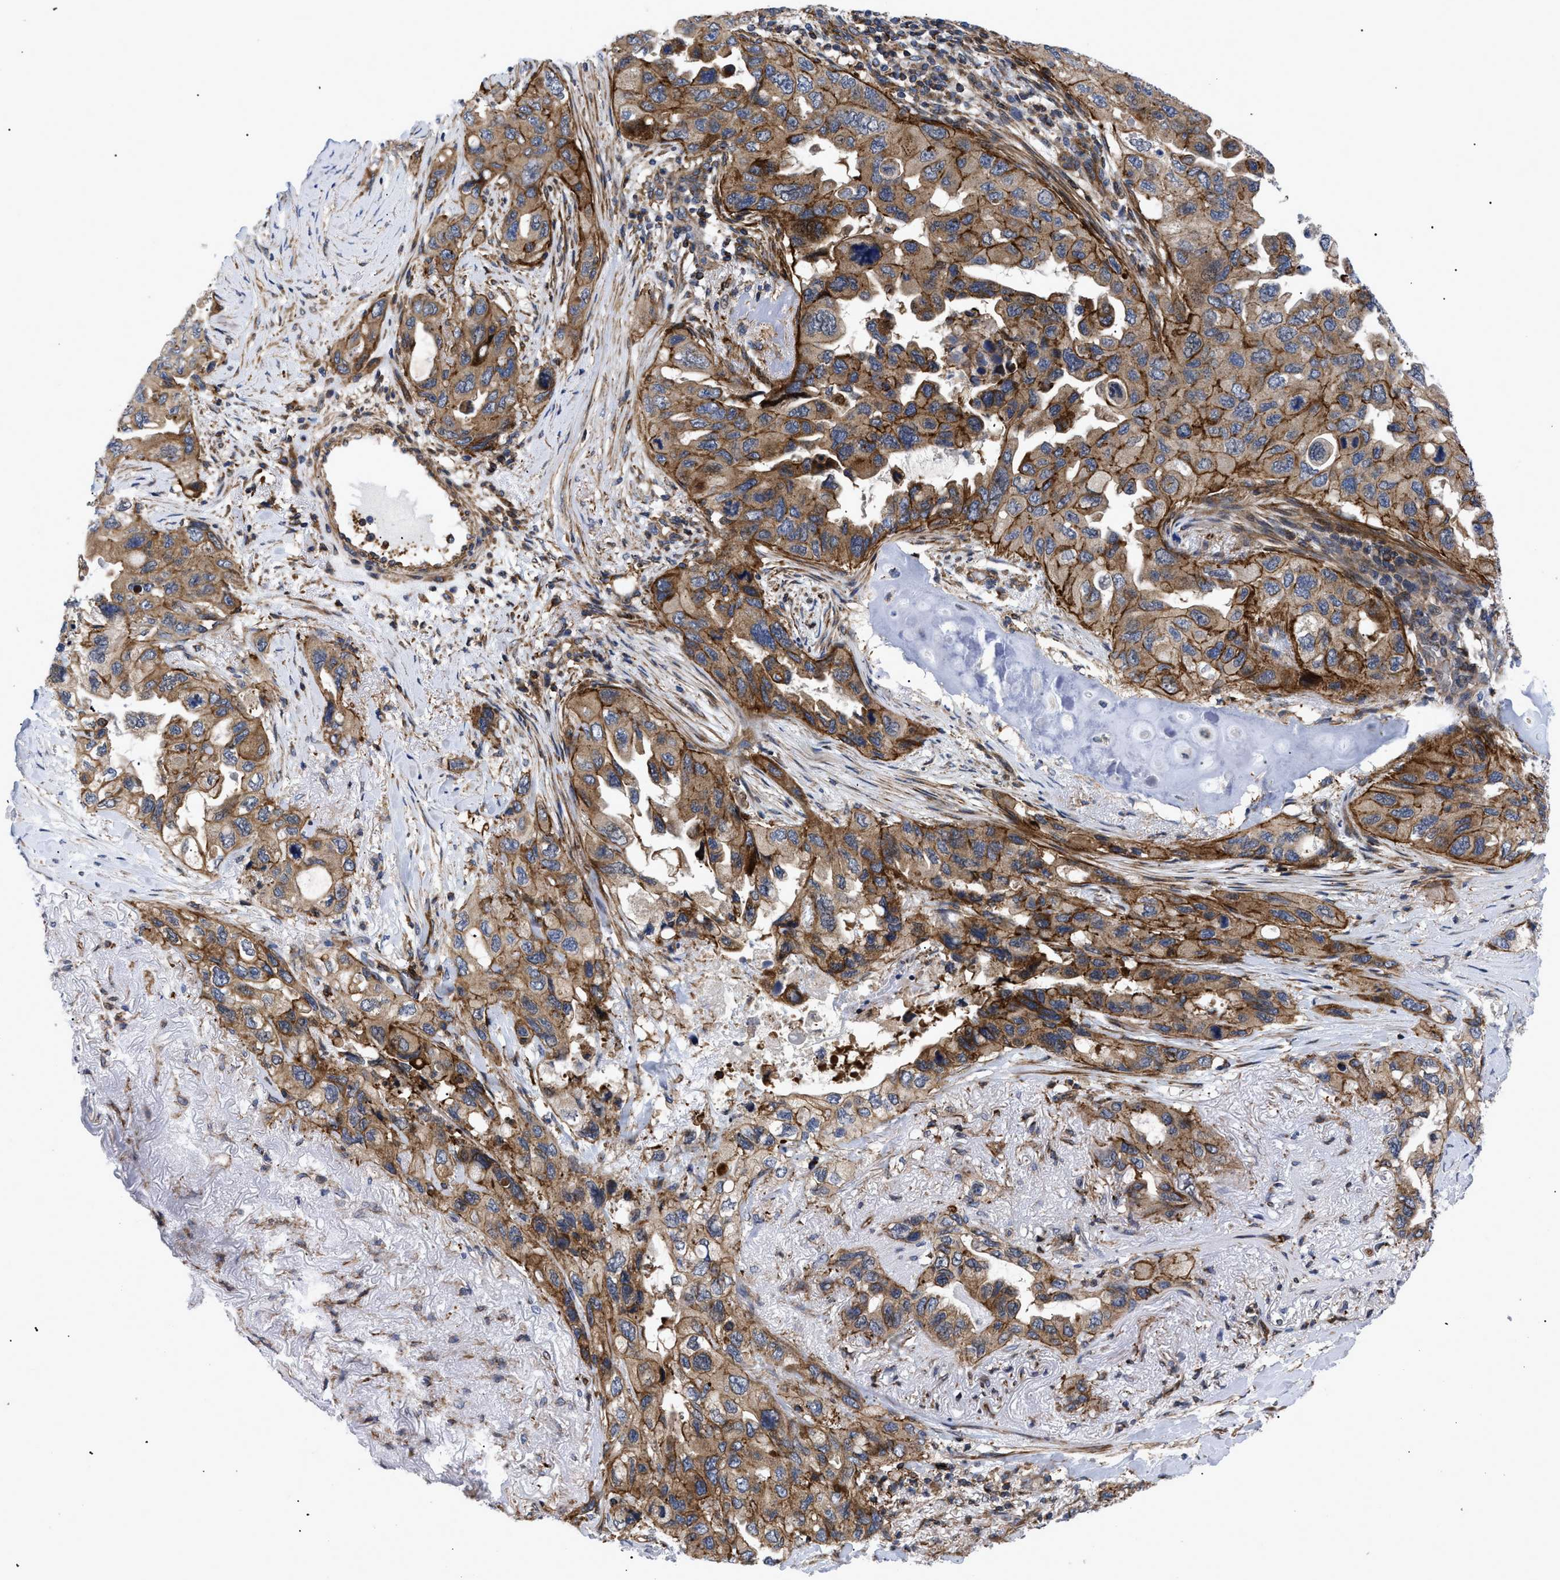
{"staining": {"intensity": "moderate", "quantity": ">75%", "location": "cytoplasmic/membranous"}, "tissue": "lung cancer", "cell_type": "Tumor cells", "image_type": "cancer", "snomed": [{"axis": "morphology", "description": "Squamous cell carcinoma, NOS"}, {"axis": "topography", "description": "Lung"}], "caption": "Immunohistochemistry of human squamous cell carcinoma (lung) exhibits medium levels of moderate cytoplasmic/membranous staining in about >75% of tumor cells. Using DAB (3,3'-diaminobenzidine) (brown) and hematoxylin (blue) stains, captured at high magnification using brightfield microscopy.", "gene": "SPAST", "patient": {"sex": "female", "age": 73}}